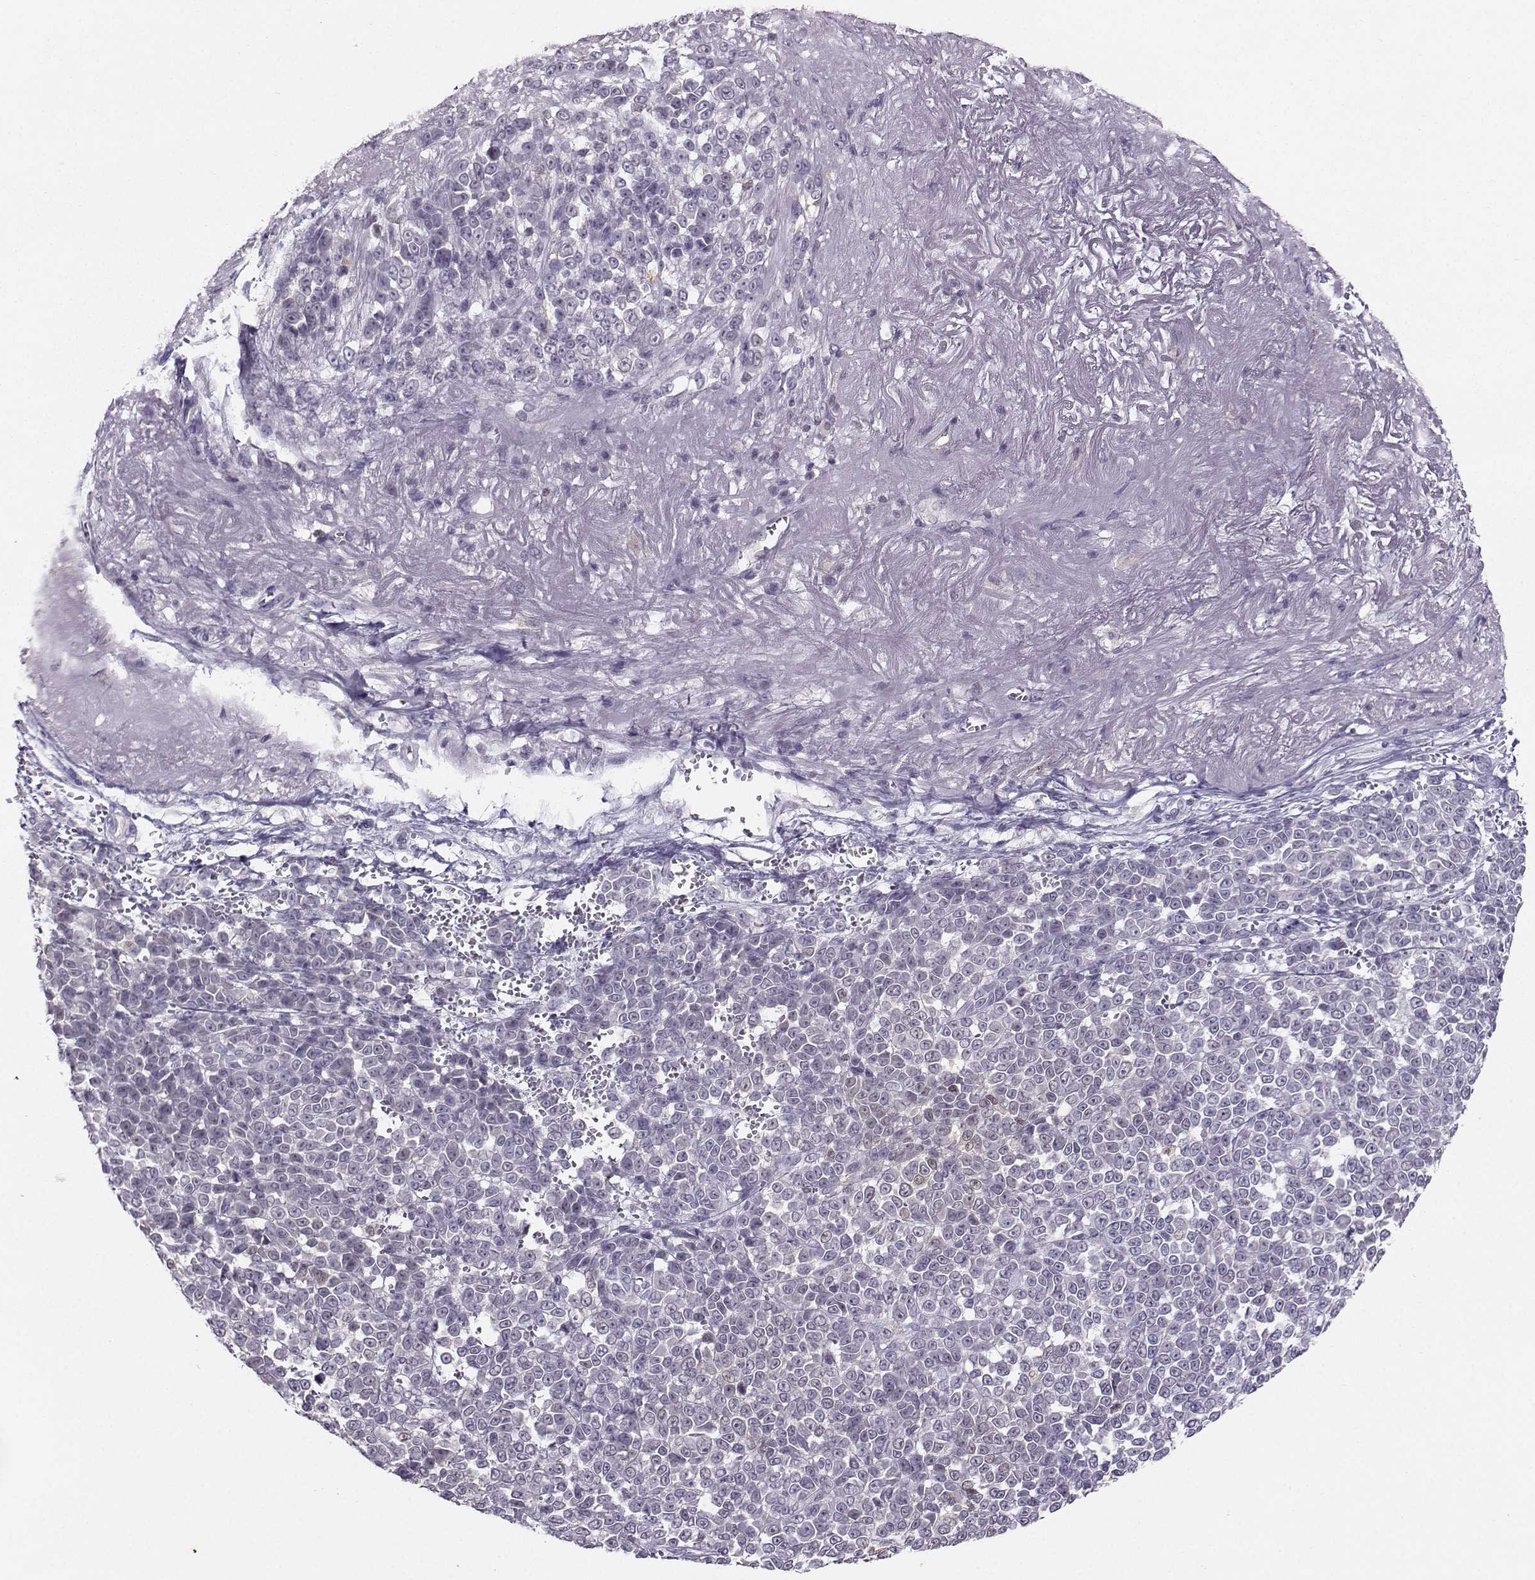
{"staining": {"intensity": "weak", "quantity": "<25%", "location": "nuclear"}, "tissue": "melanoma", "cell_type": "Tumor cells", "image_type": "cancer", "snomed": [{"axis": "morphology", "description": "Malignant melanoma, NOS"}, {"axis": "topography", "description": "Skin"}], "caption": "Tumor cells show no significant protein positivity in melanoma.", "gene": "PGK1", "patient": {"sex": "female", "age": 95}}